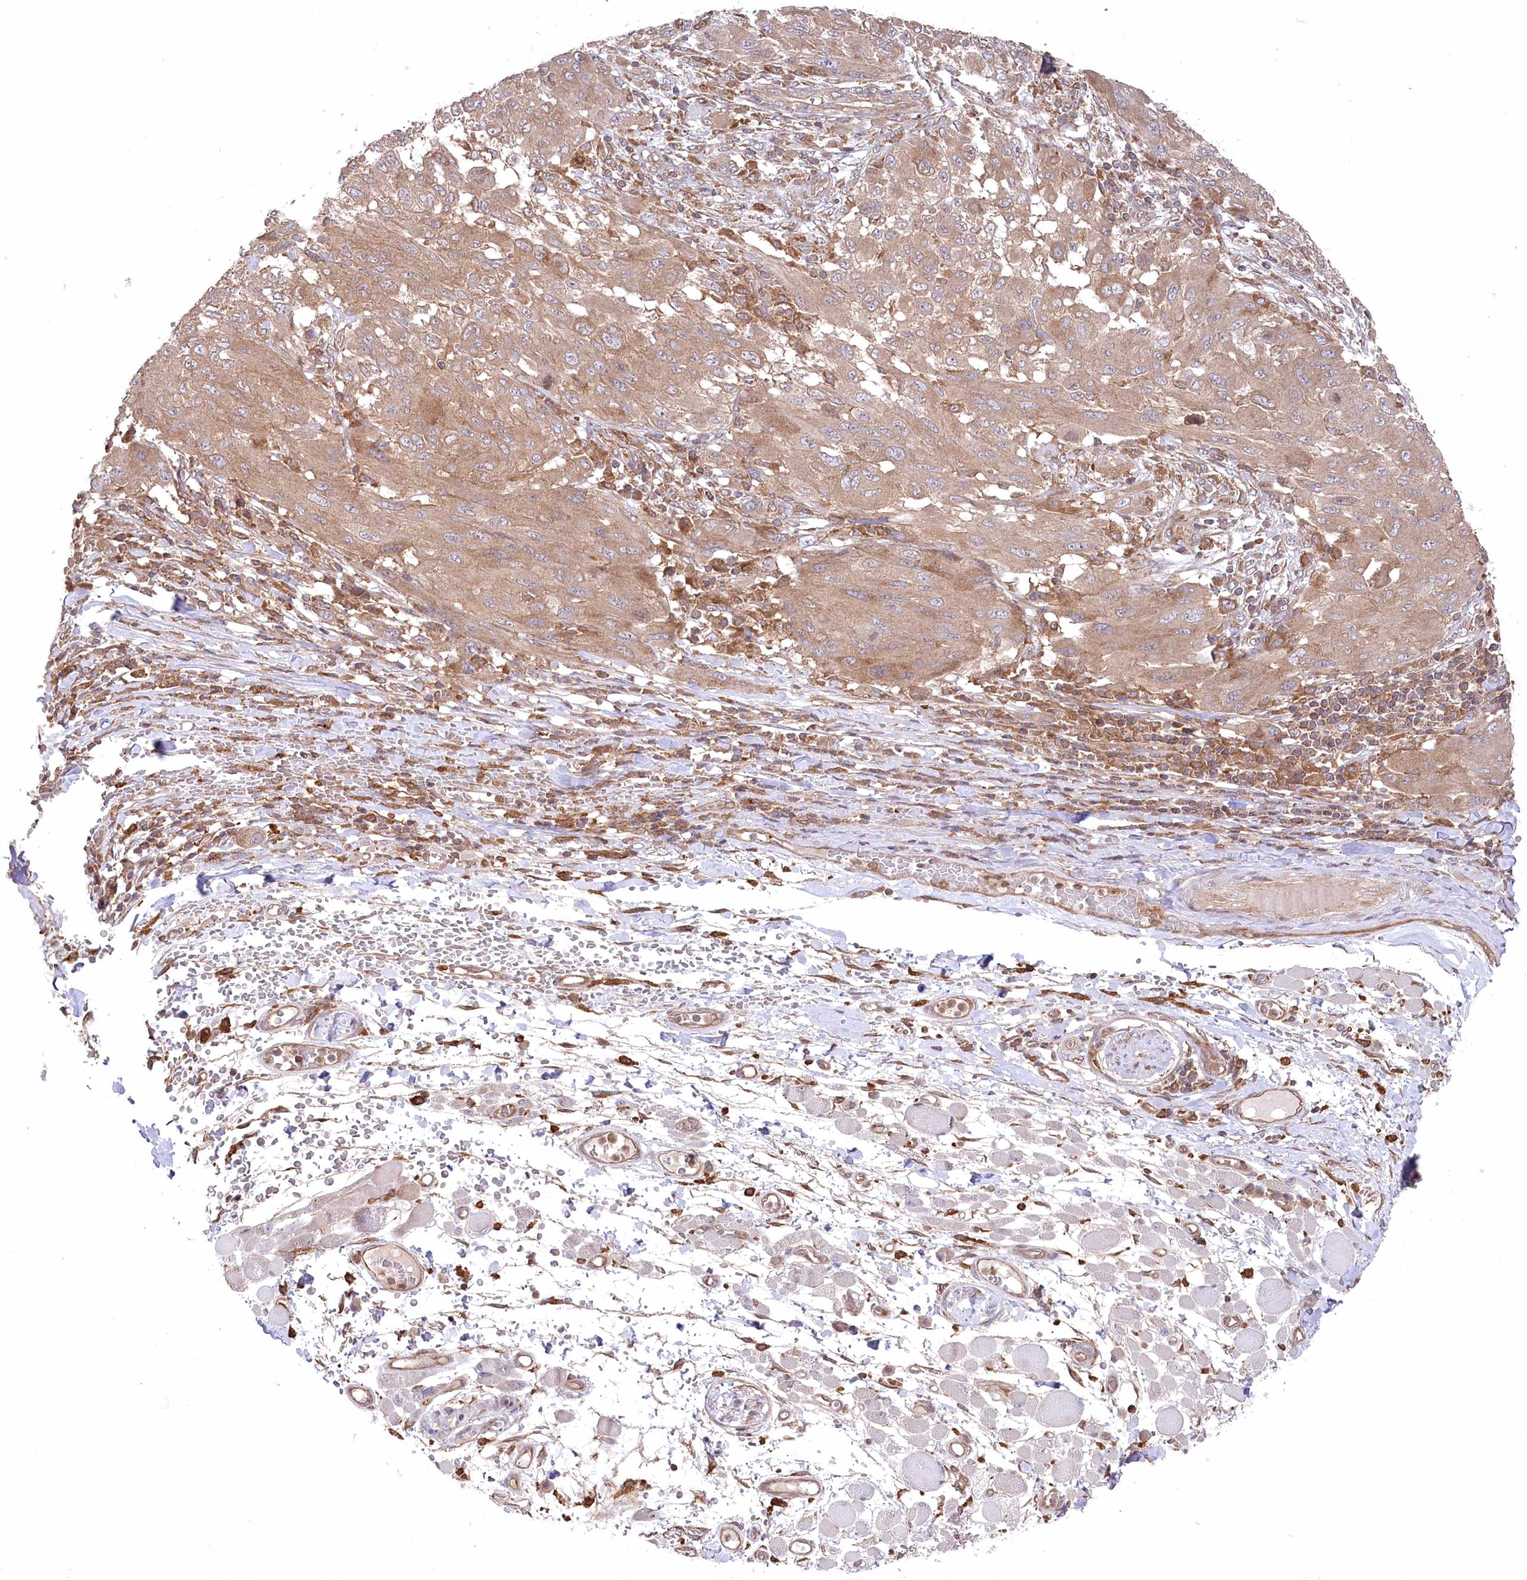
{"staining": {"intensity": "weak", "quantity": ">75%", "location": "cytoplasmic/membranous"}, "tissue": "melanoma", "cell_type": "Tumor cells", "image_type": "cancer", "snomed": [{"axis": "morphology", "description": "Malignant melanoma, NOS"}, {"axis": "topography", "description": "Skin"}], "caption": "DAB immunohistochemical staining of human melanoma displays weak cytoplasmic/membranous protein expression in approximately >75% of tumor cells.", "gene": "PPP1R21", "patient": {"sex": "female", "age": 91}}